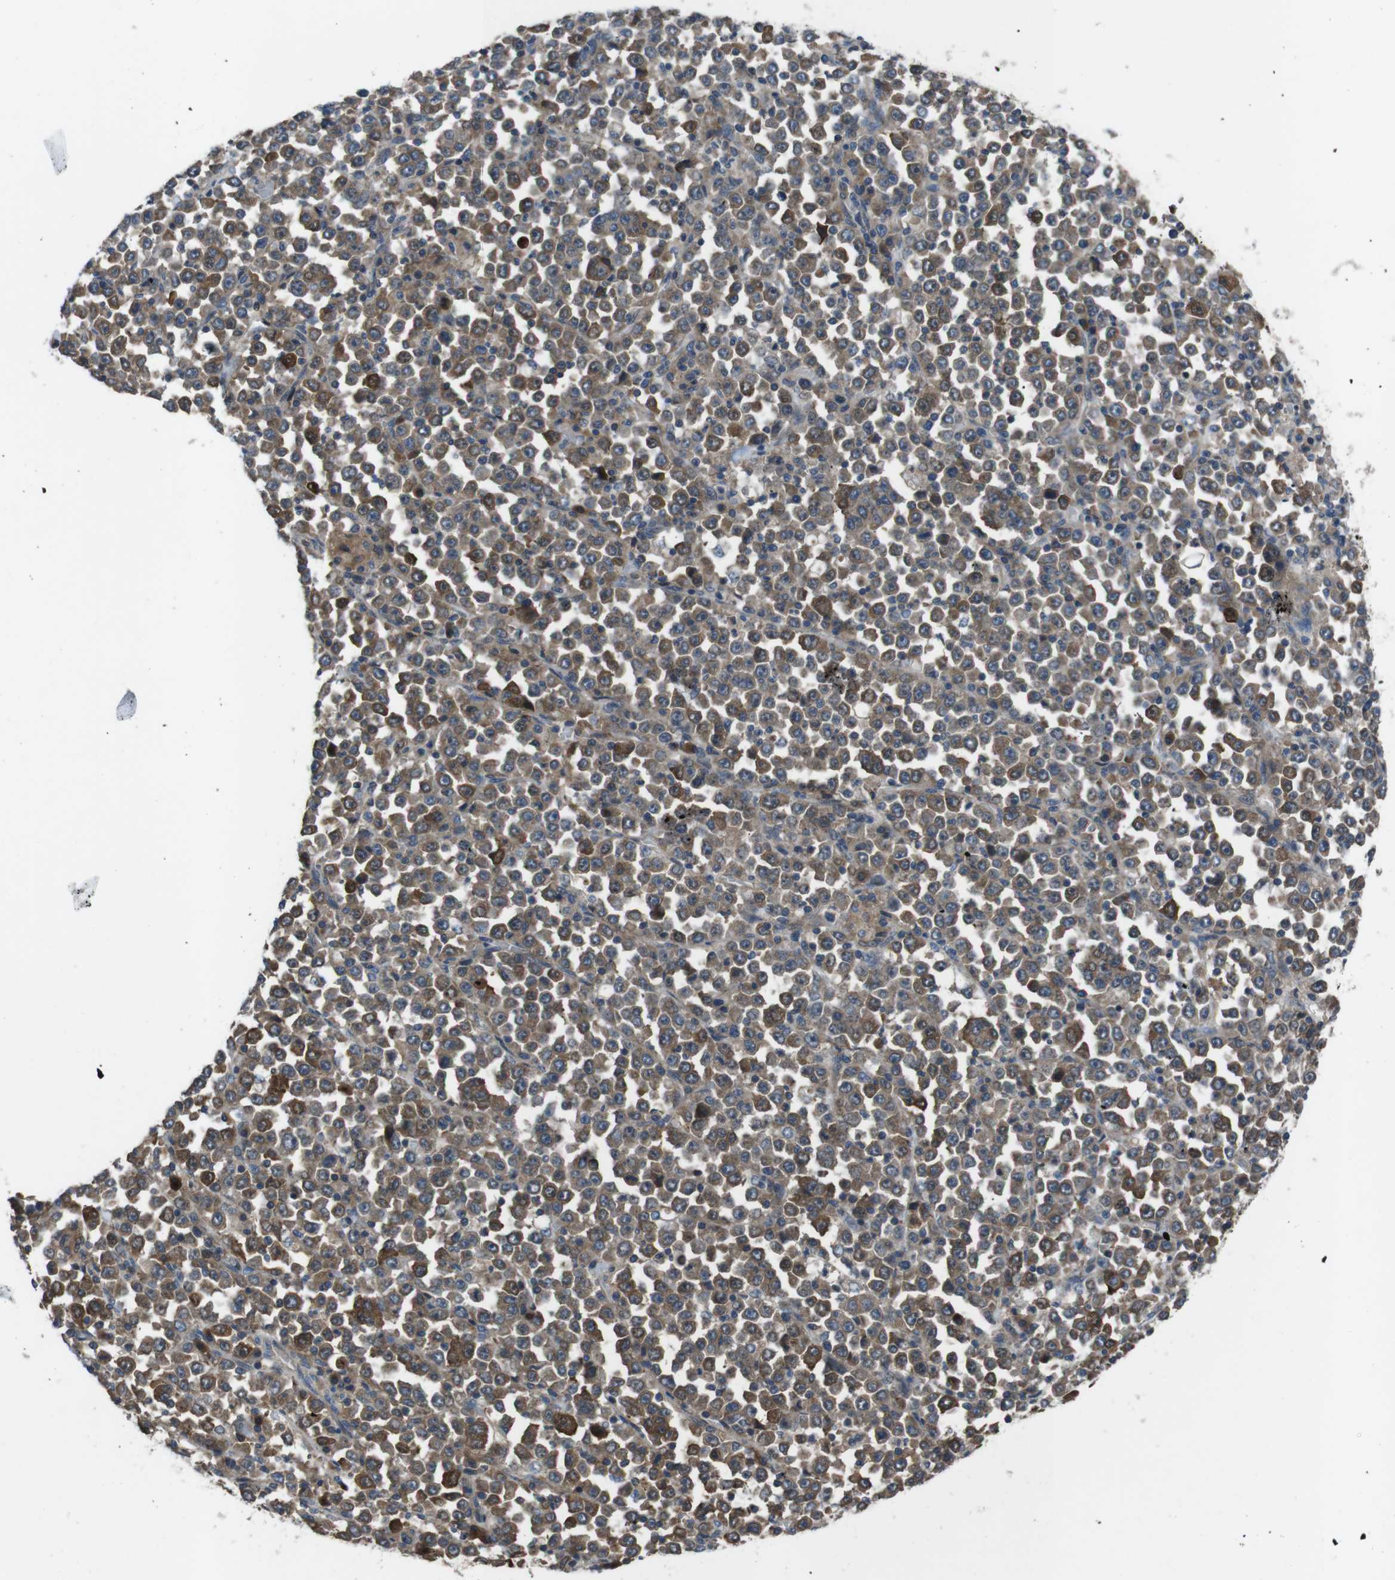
{"staining": {"intensity": "moderate", "quantity": ">75%", "location": "cytoplasmic/membranous"}, "tissue": "stomach cancer", "cell_type": "Tumor cells", "image_type": "cancer", "snomed": [{"axis": "morphology", "description": "Normal tissue, NOS"}, {"axis": "morphology", "description": "Adenocarcinoma, NOS"}, {"axis": "topography", "description": "Stomach, upper"}, {"axis": "topography", "description": "Stomach"}], "caption": "Stomach cancer (adenocarcinoma) tissue shows moderate cytoplasmic/membranous positivity in approximately >75% of tumor cells, visualized by immunohistochemistry.", "gene": "SLC22A23", "patient": {"sex": "male", "age": 59}}